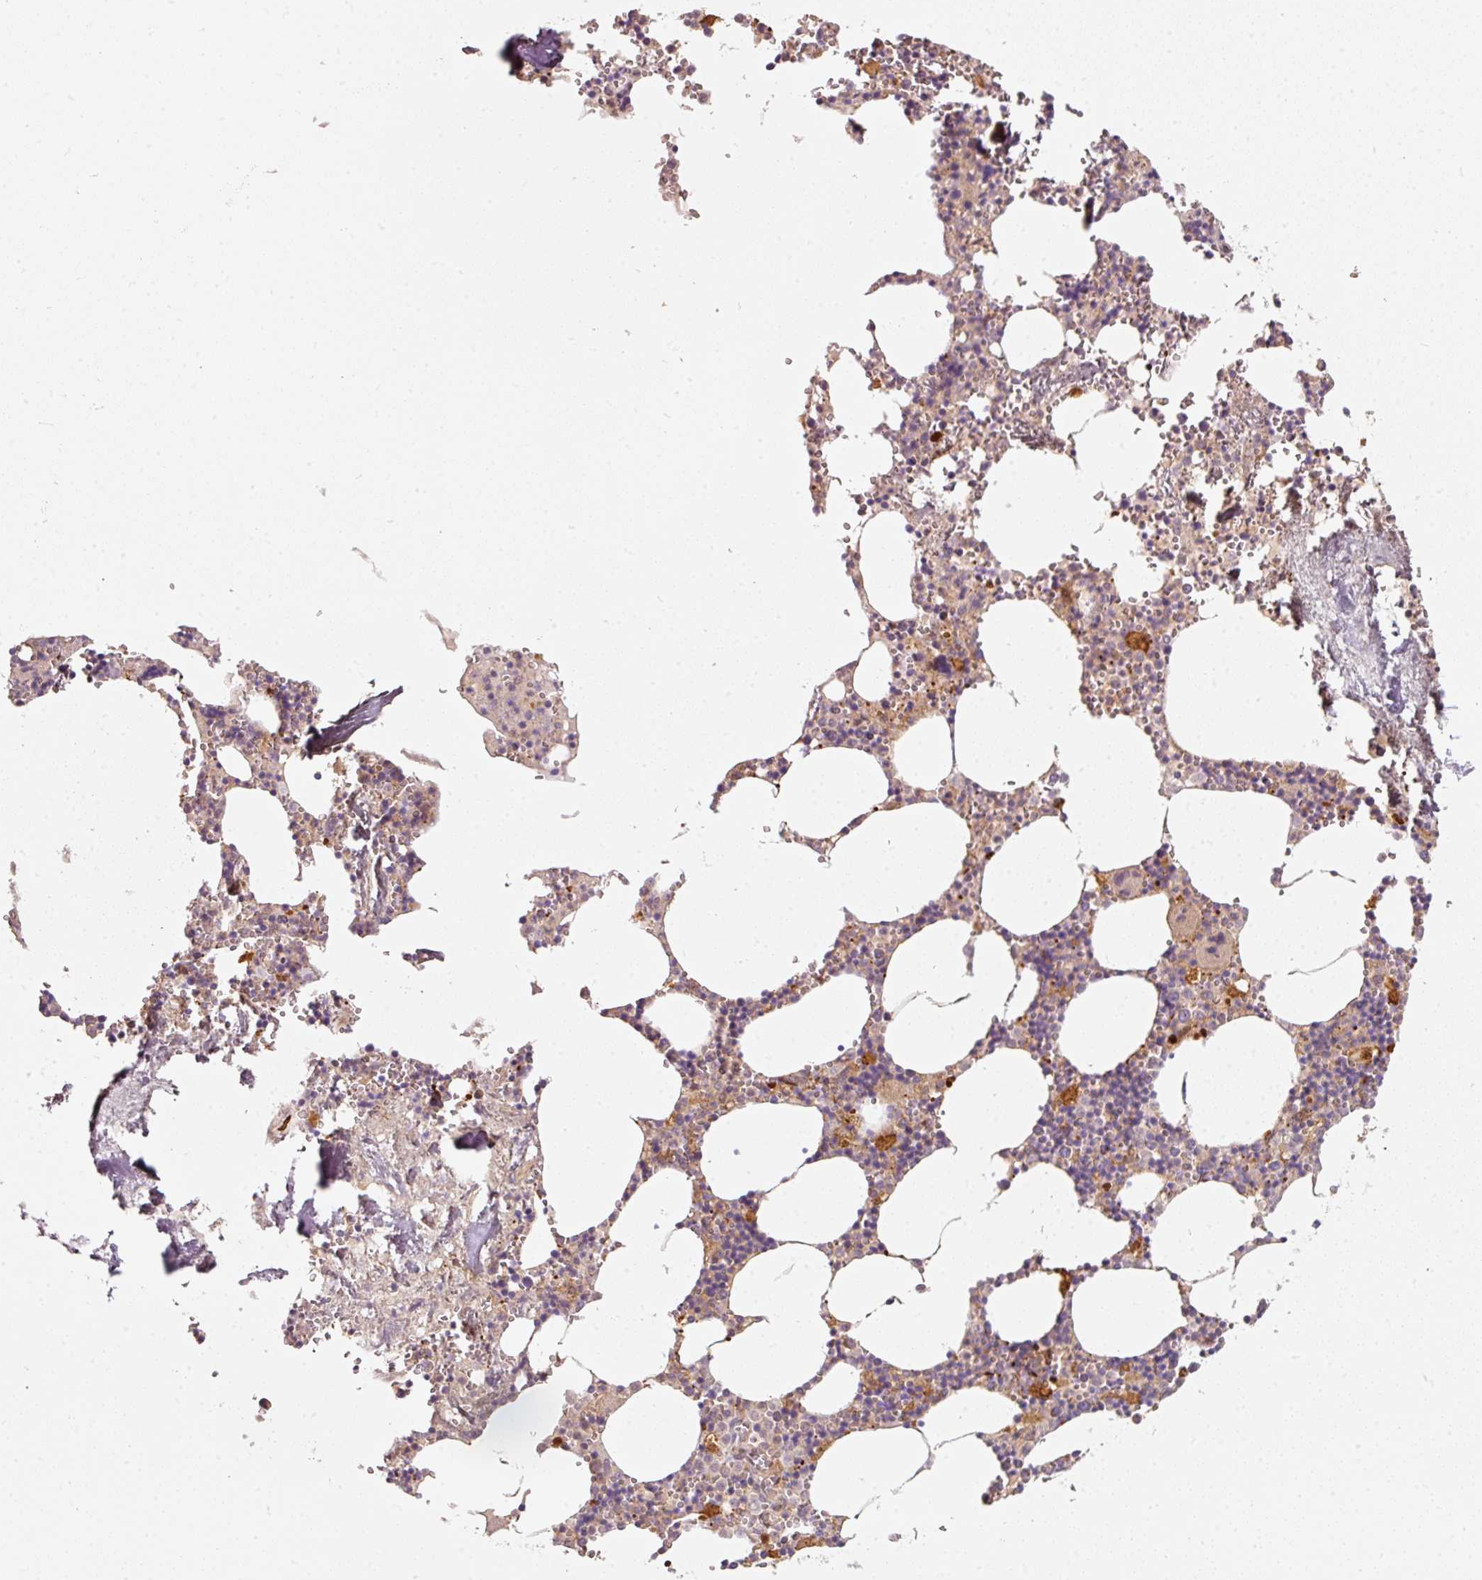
{"staining": {"intensity": "moderate", "quantity": "<25%", "location": "cytoplasmic/membranous"}, "tissue": "bone marrow", "cell_type": "Hematopoietic cells", "image_type": "normal", "snomed": [{"axis": "morphology", "description": "Normal tissue, NOS"}, {"axis": "topography", "description": "Bone marrow"}], "caption": "This histopathology image reveals unremarkable bone marrow stained with immunohistochemistry (IHC) to label a protein in brown. The cytoplasmic/membranous of hematopoietic cells show moderate positivity for the protein. Nuclei are counter-stained blue.", "gene": "IQGAP2", "patient": {"sex": "male", "age": 54}}